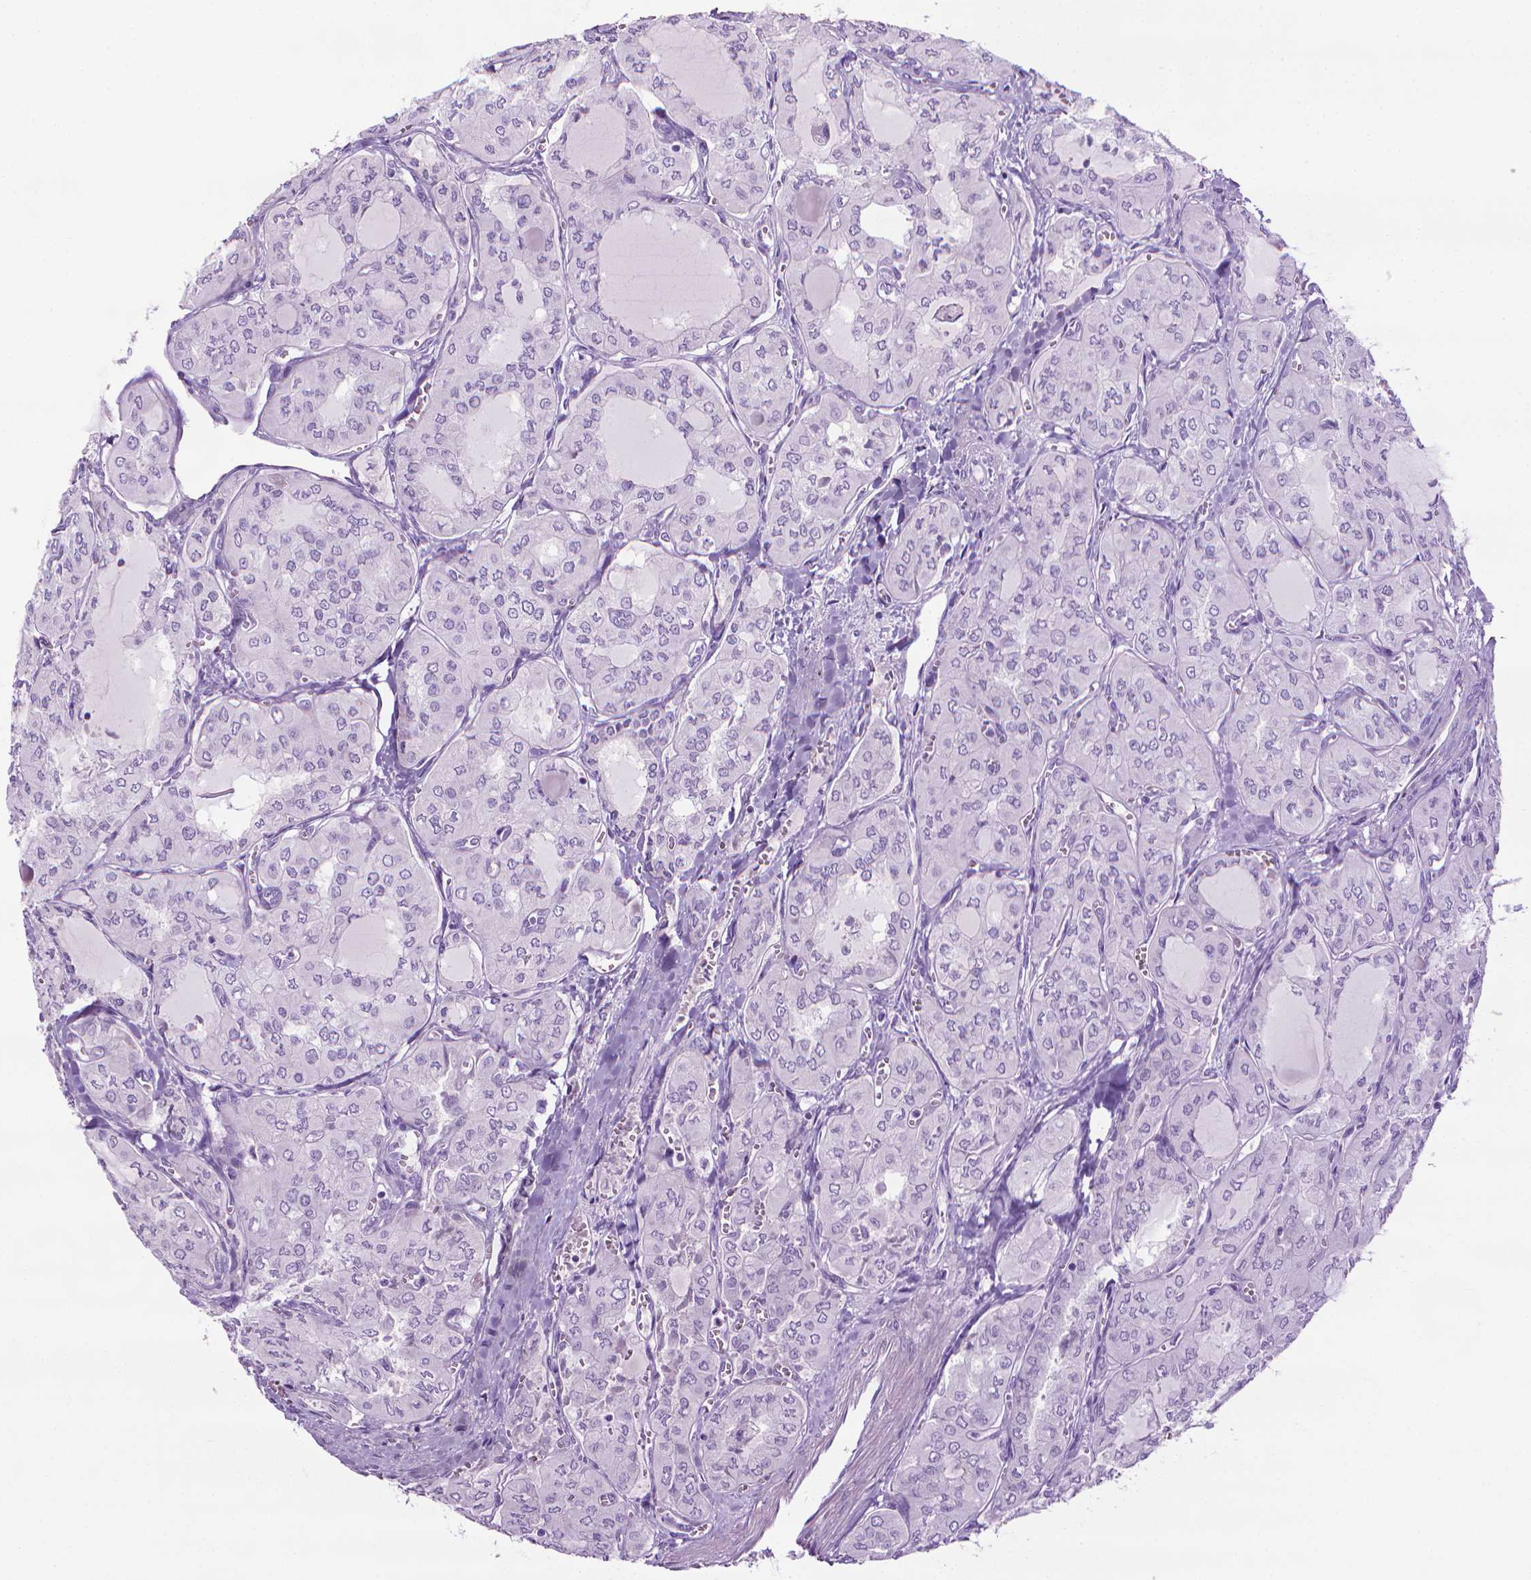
{"staining": {"intensity": "negative", "quantity": "none", "location": "none"}, "tissue": "thyroid cancer", "cell_type": "Tumor cells", "image_type": "cancer", "snomed": [{"axis": "morphology", "description": "Papillary adenocarcinoma, NOS"}, {"axis": "topography", "description": "Thyroid gland"}], "caption": "Image shows no significant protein expression in tumor cells of thyroid papillary adenocarcinoma.", "gene": "DNAI7", "patient": {"sex": "male", "age": 20}}